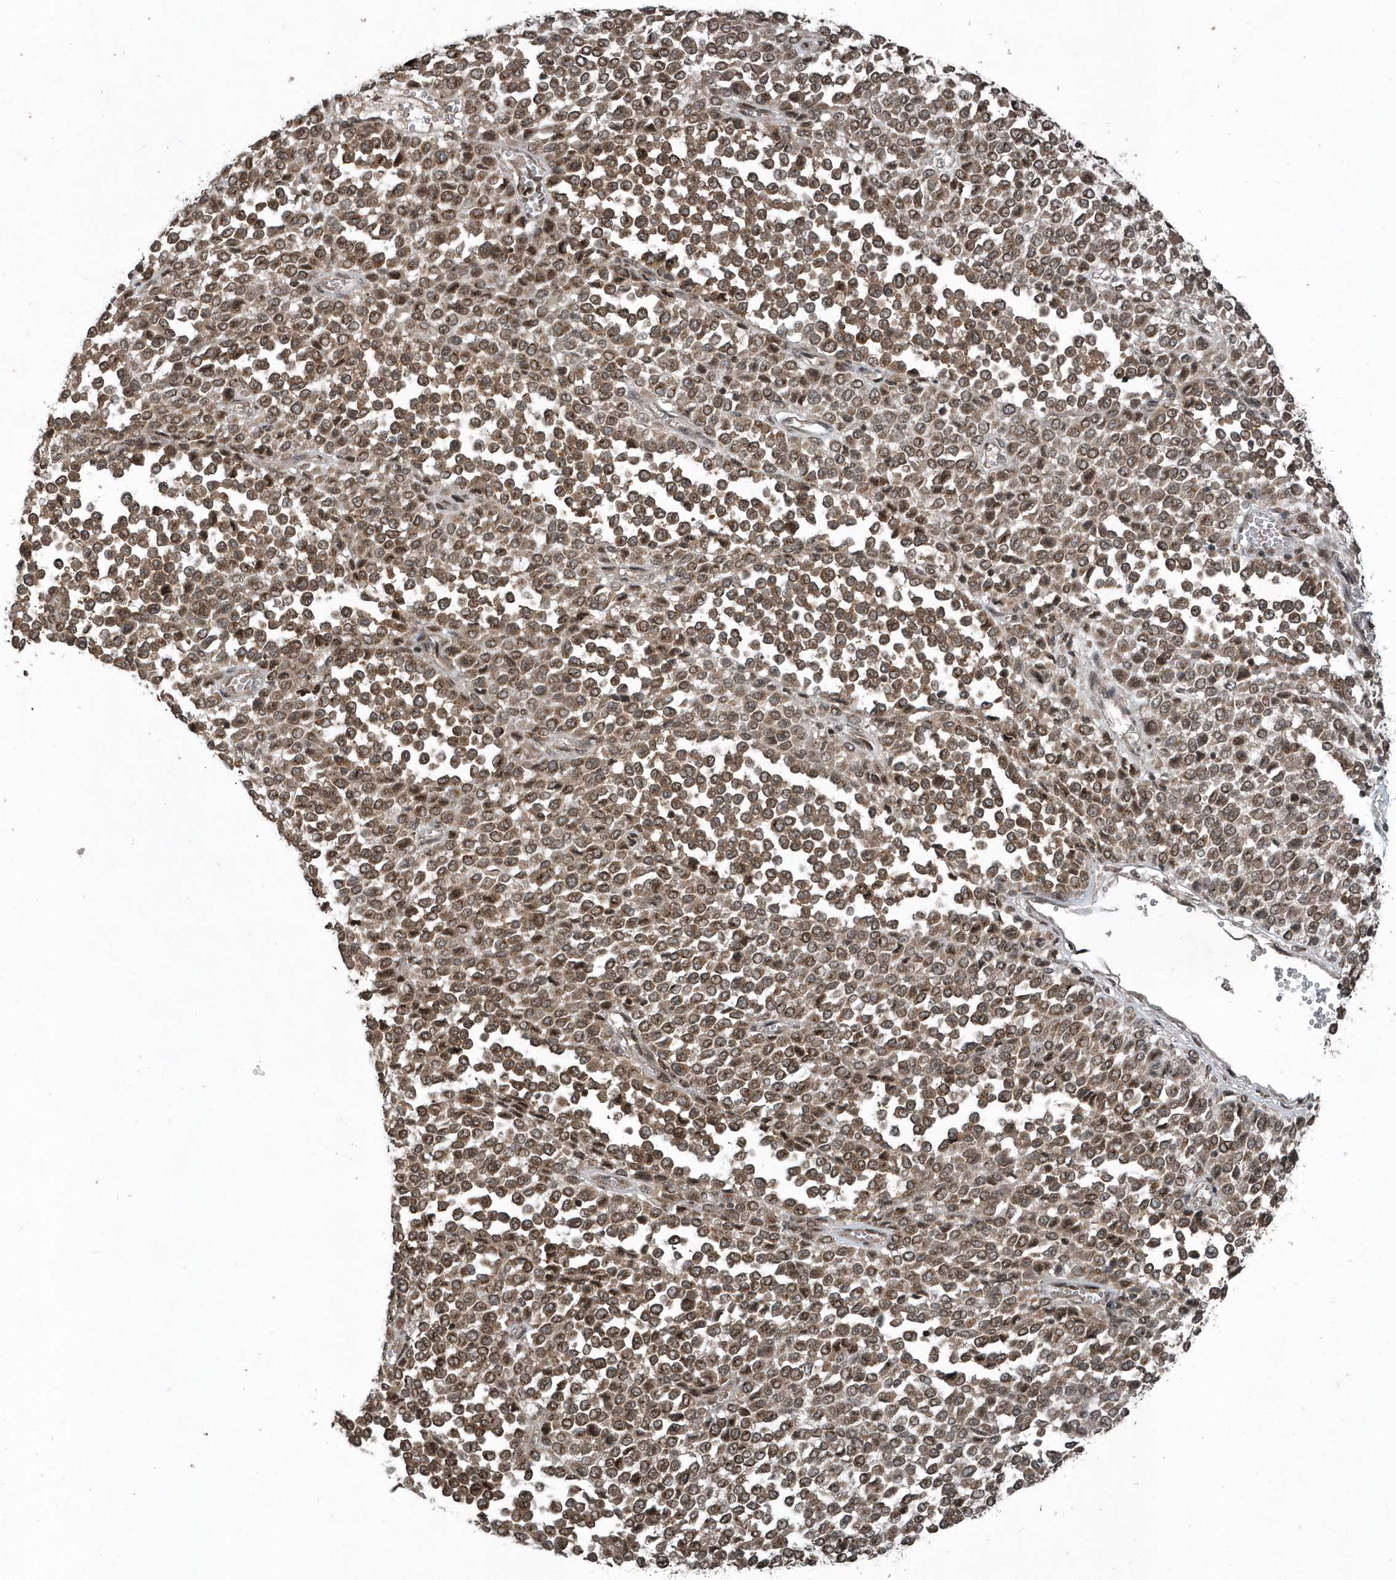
{"staining": {"intensity": "moderate", "quantity": ">75%", "location": "cytoplasmic/membranous,nuclear"}, "tissue": "melanoma", "cell_type": "Tumor cells", "image_type": "cancer", "snomed": [{"axis": "morphology", "description": "Malignant melanoma, Metastatic site"}, {"axis": "topography", "description": "Pancreas"}], "caption": "Immunohistochemical staining of human malignant melanoma (metastatic site) shows moderate cytoplasmic/membranous and nuclear protein expression in approximately >75% of tumor cells.", "gene": "EIF2B1", "patient": {"sex": "female", "age": 30}}